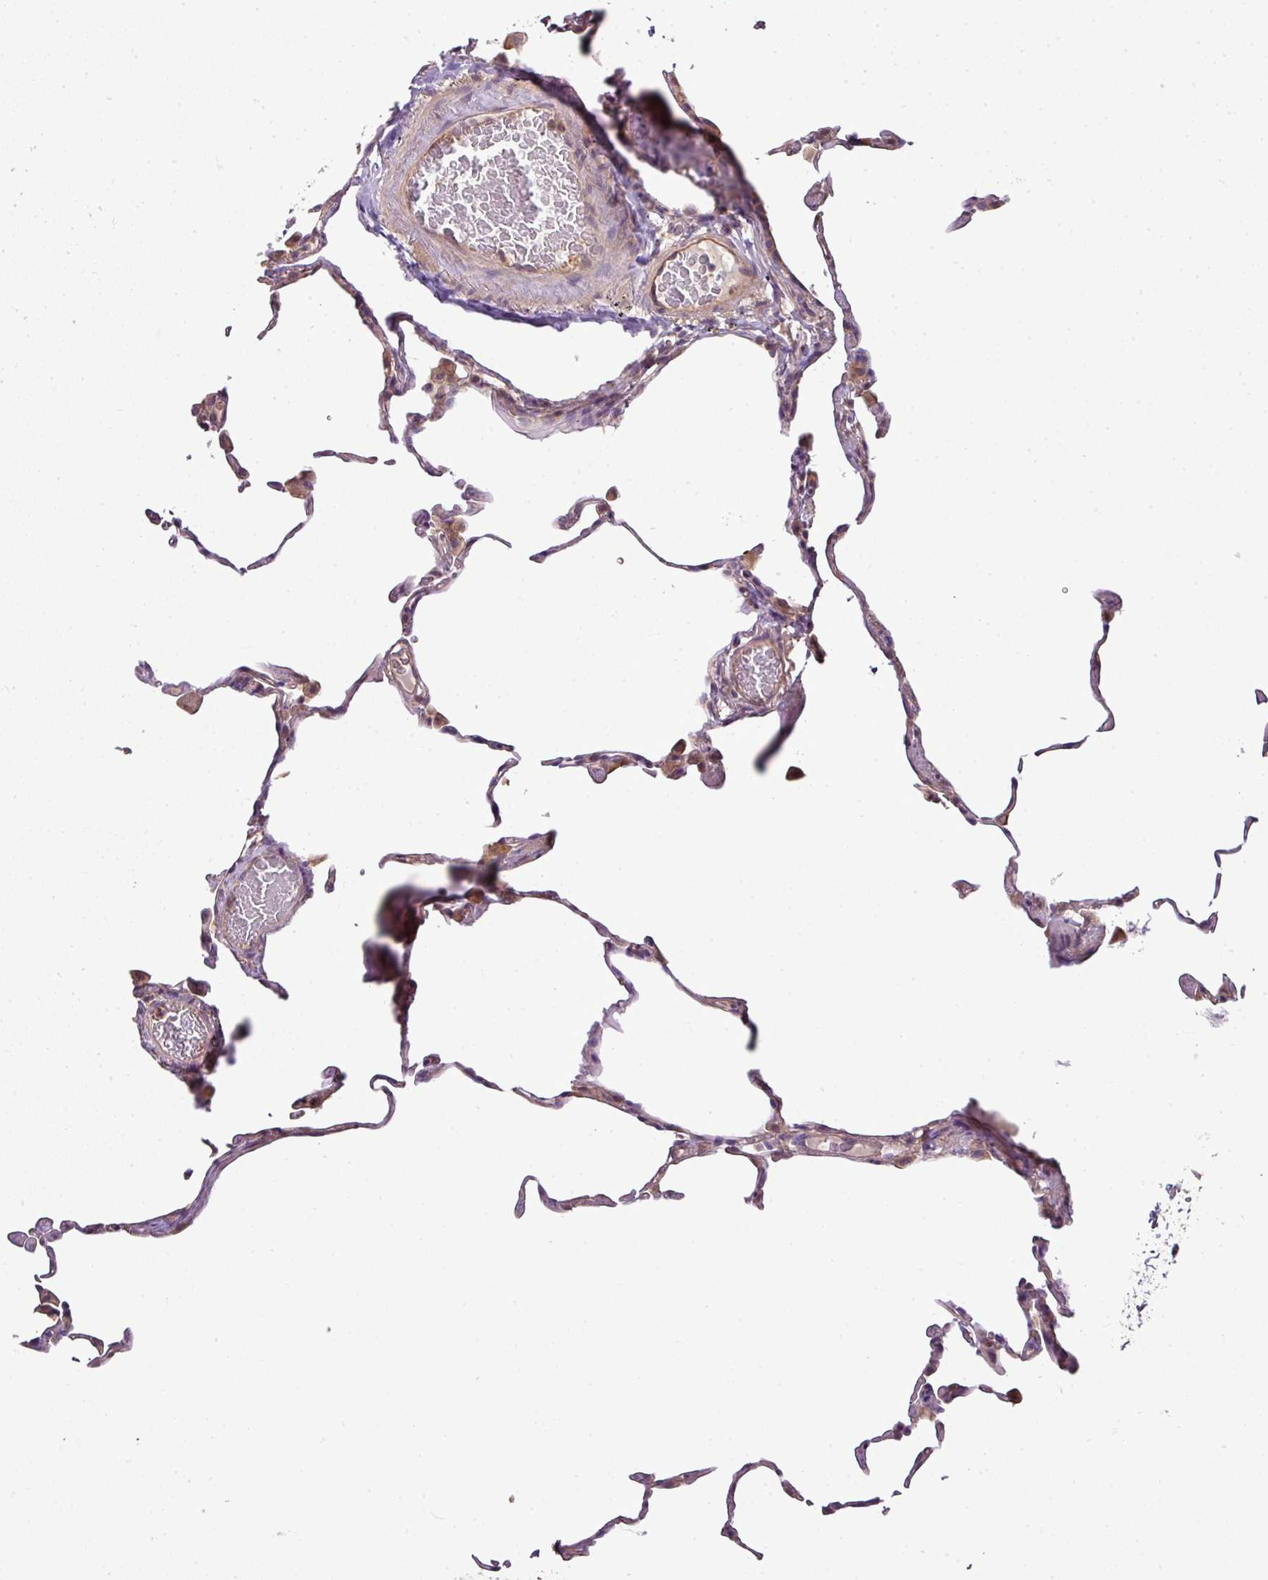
{"staining": {"intensity": "negative", "quantity": "none", "location": "none"}, "tissue": "lung", "cell_type": "Alveolar cells", "image_type": "normal", "snomed": [{"axis": "morphology", "description": "Normal tissue, NOS"}, {"axis": "topography", "description": "Lung"}], "caption": "Immunohistochemical staining of unremarkable human lung demonstrates no significant staining in alveolar cells. (DAB (3,3'-diaminobenzidine) immunohistochemistry (IHC) with hematoxylin counter stain).", "gene": "TMEM107", "patient": {"sex": "female", "age": 57}}